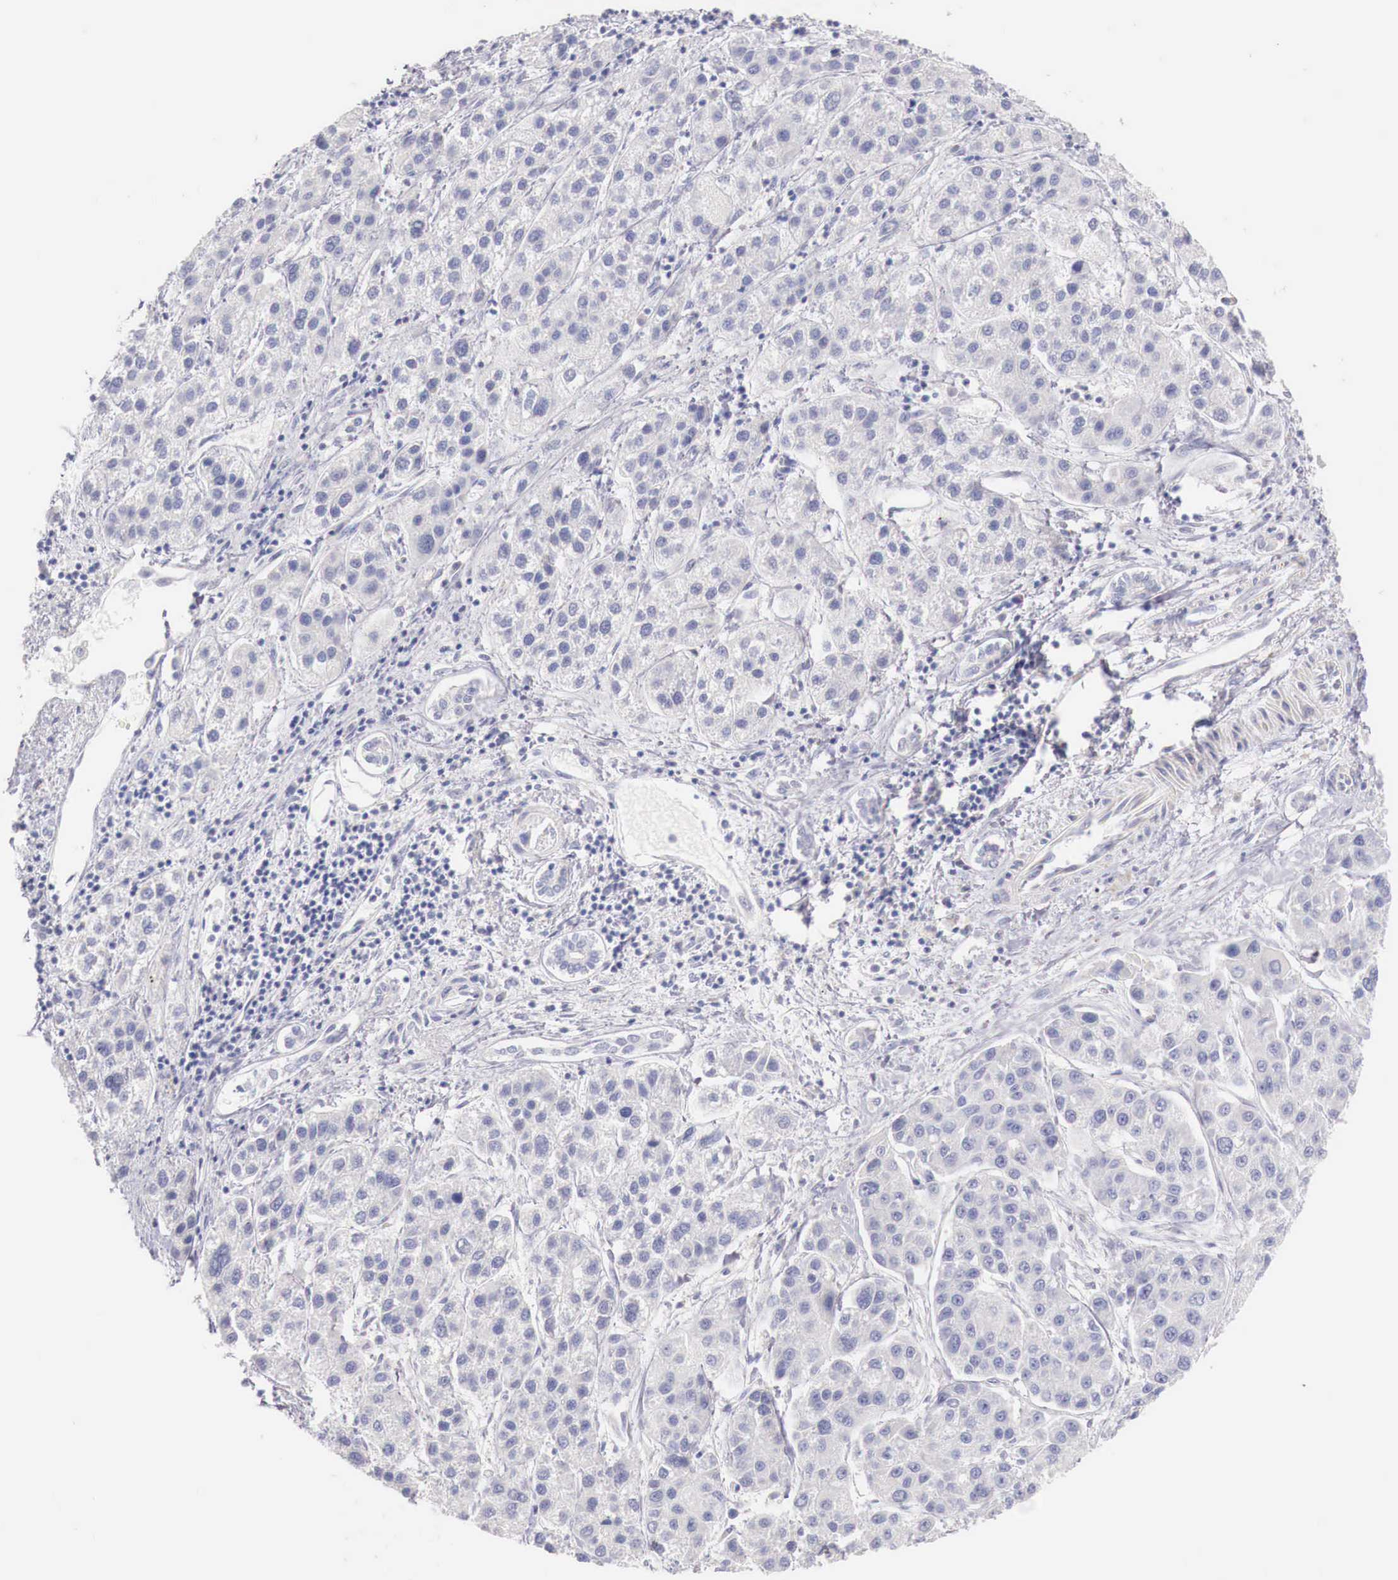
{"staining": {"intensity": "negative", "quantity": "none", "location": "none"}, "tissue": "liver cancer", "cell_type": "Tumor cells", "image_type": "cancer", "snomed": [{"axis": "morphology", "description": "Carcinoma, Hepatocellular, NOS"}, {"axis": "topography", "description": "Liver"}], "caption": "Tumor cells are negative for brown protein staining in liver hepatocellular carcinoma.", "gene": "IDH3G", "patient": {"sex": "female", "age": 85}}